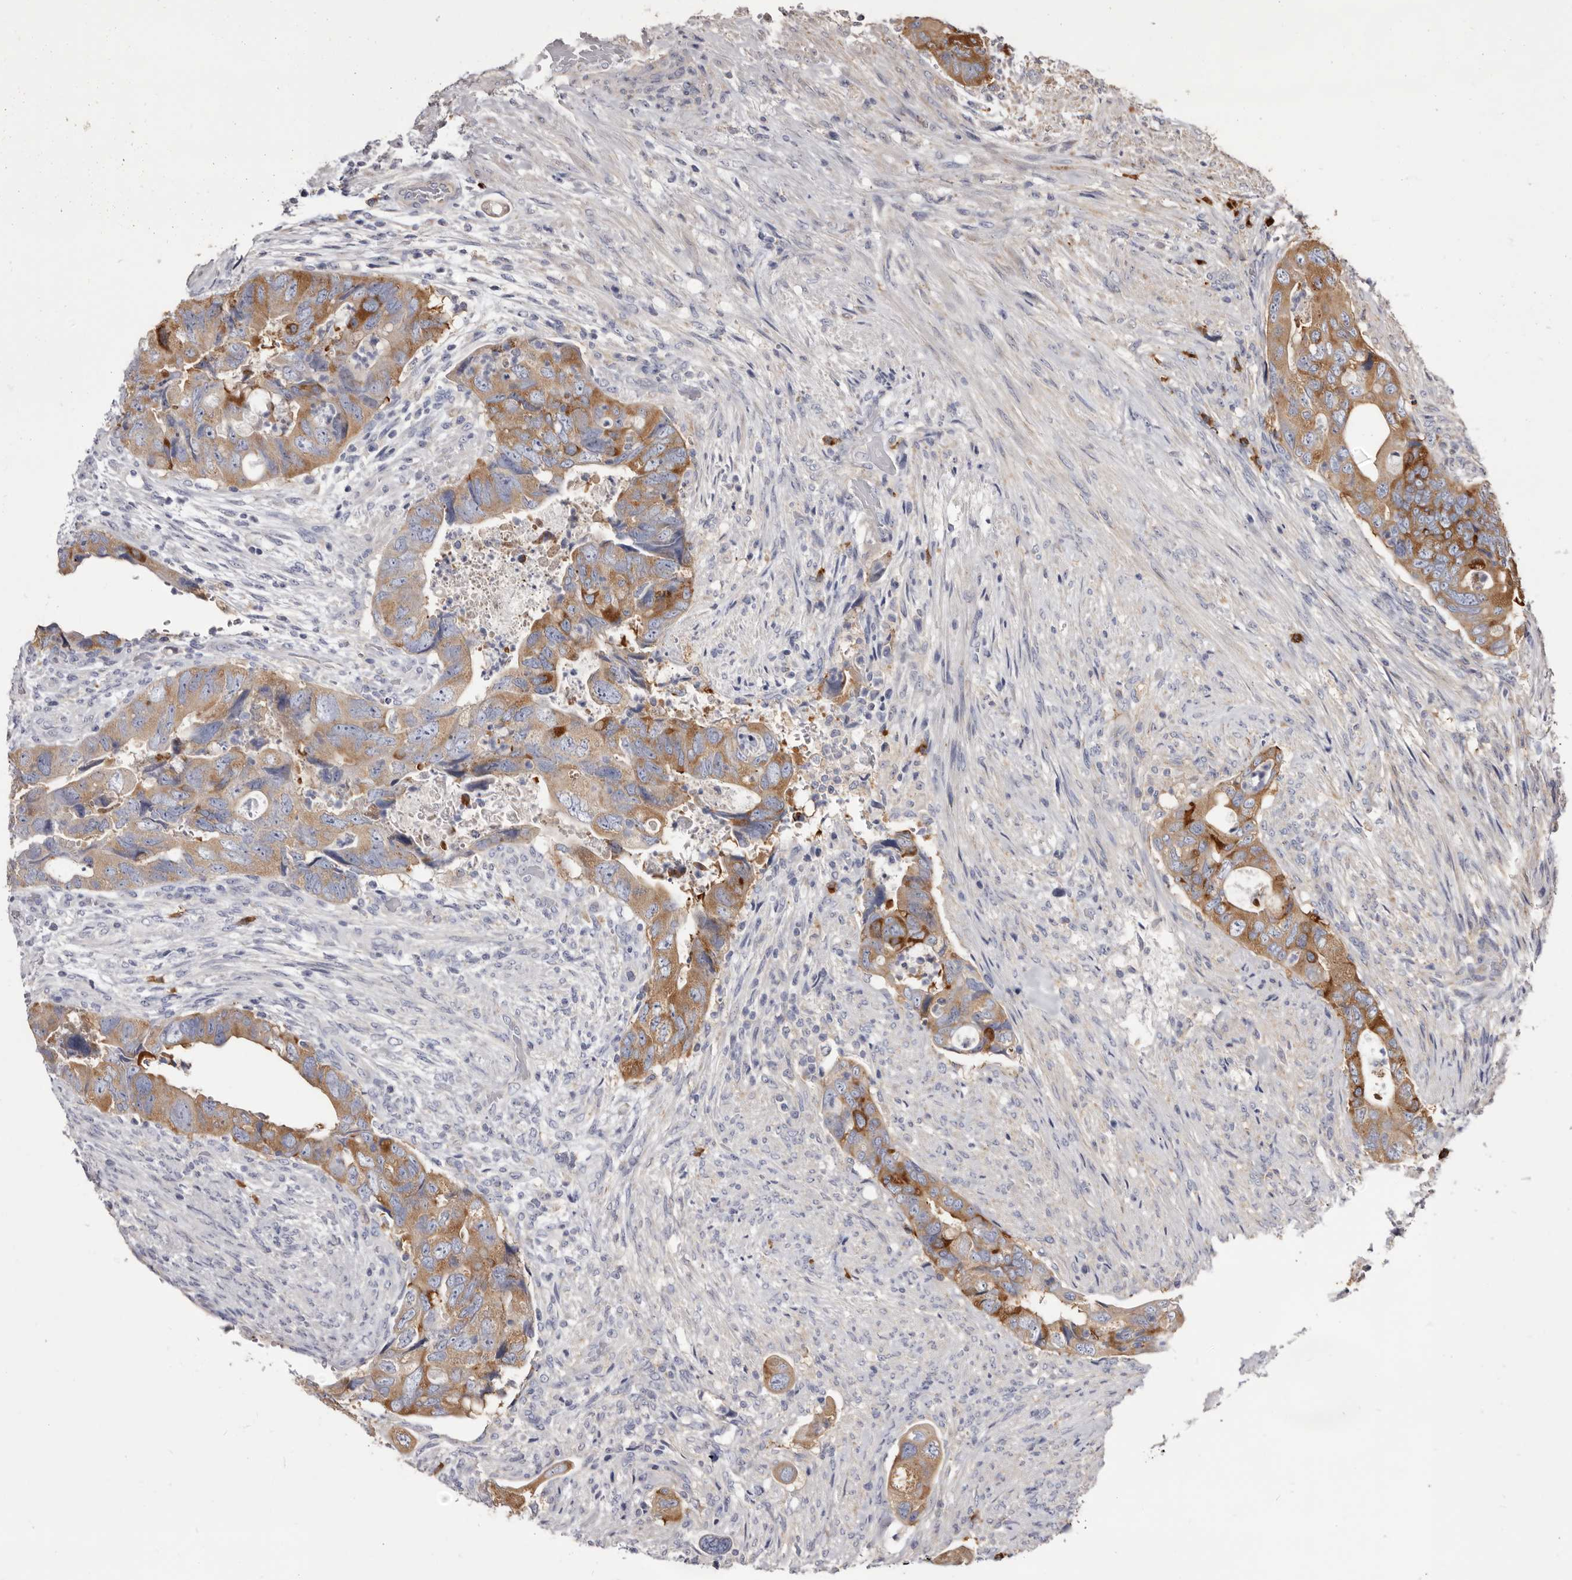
{"staining": {"intensity": "moderate", "quantity": ">75%", "location": "cytoplasmic/membranous"}, "tissue": "colorectal cancer", "cell_type": "Tumor cells", "image_type": "cancer", "snomed": [{"axis": "morphology", "description": "Adenocarcinoma, NOS"}, {"axis": "topography", "description": "Rectum"}], "caption": "Immunohistochemistry (IHC) of colorectal cancer (adenocarcinoma) reveals medium levels of moderate cytoplasmic/membranous positivity in approximately >75% of tumor cells.", "gene": "TPD52", "patient": {"sex": "male", "age": 63}}